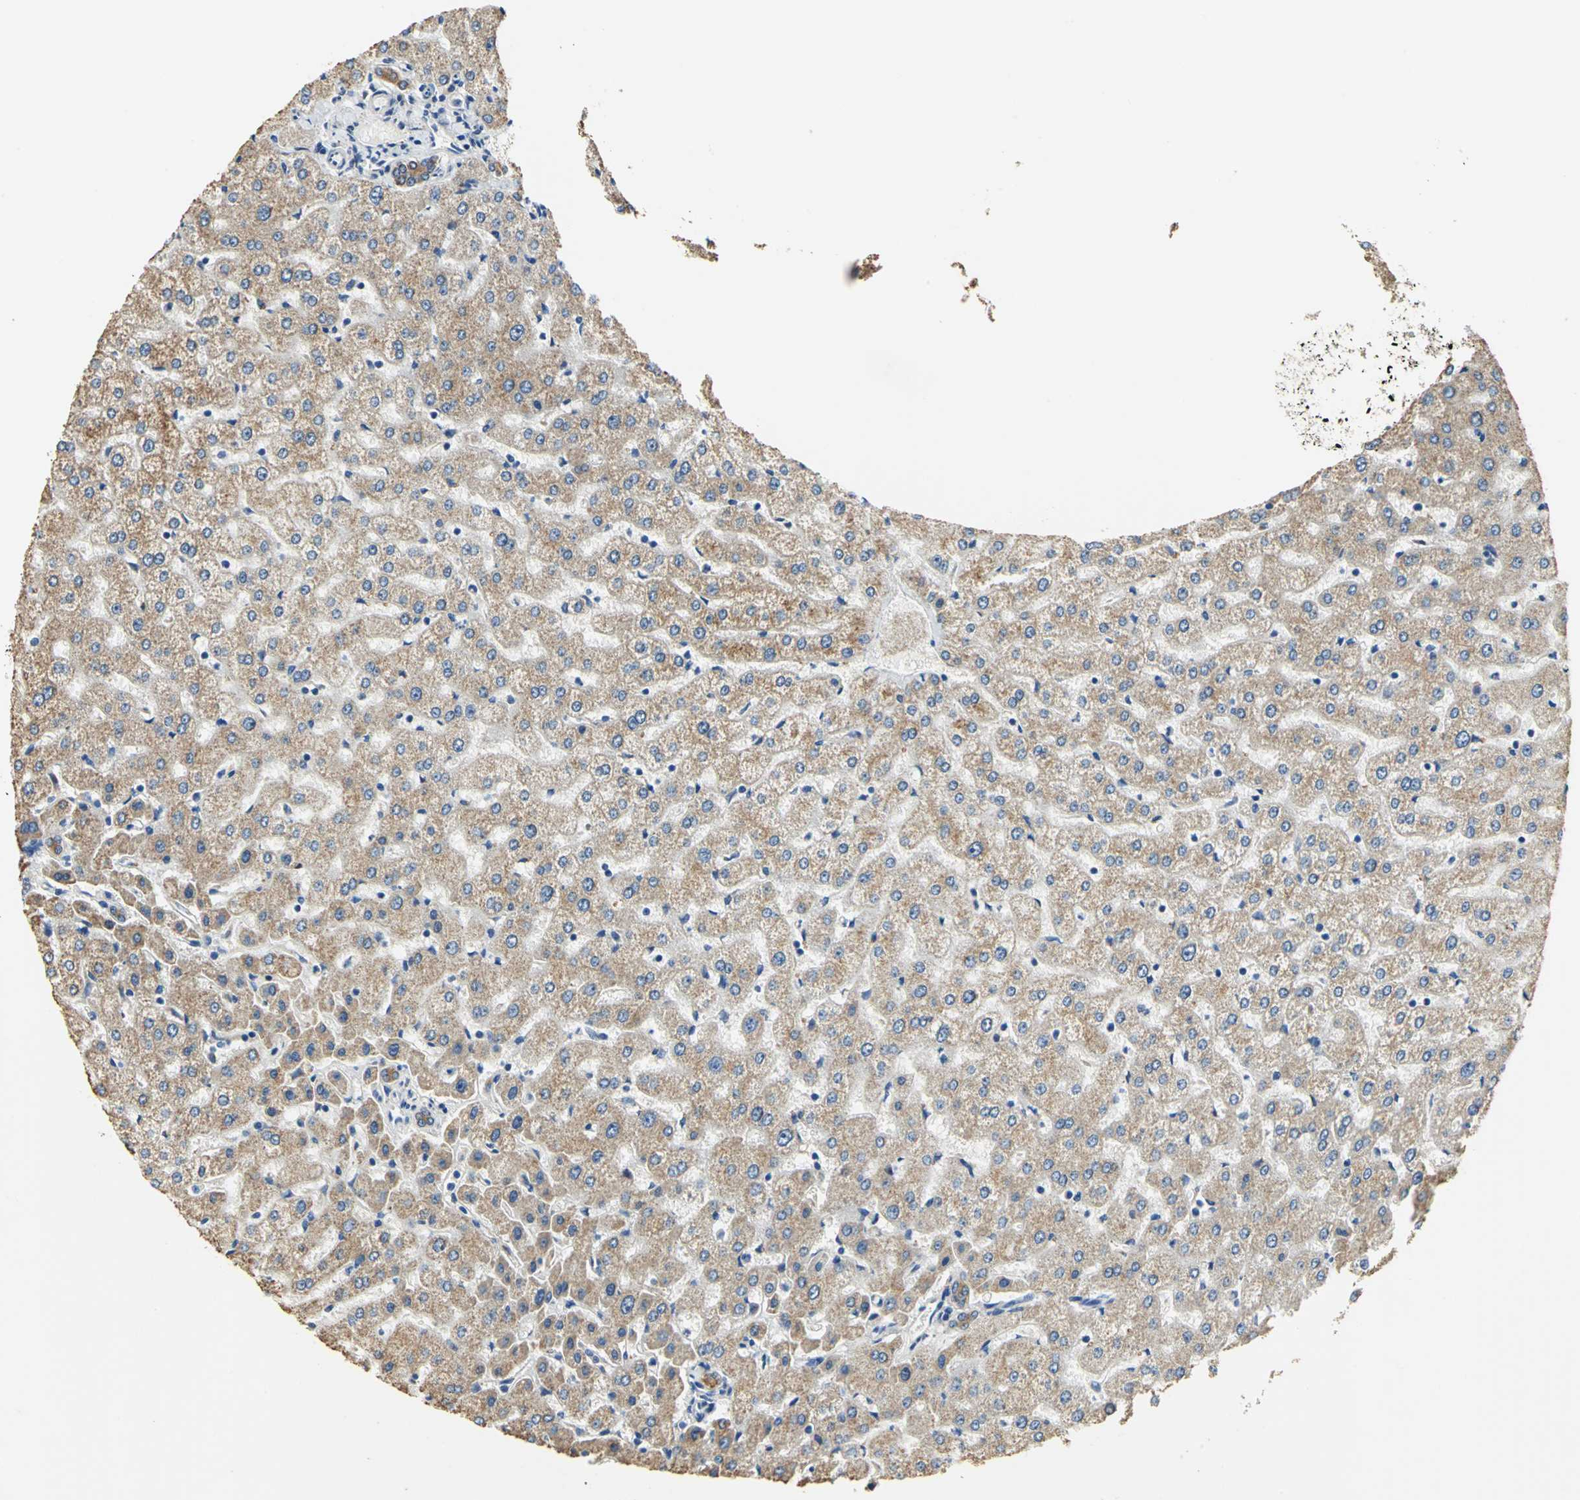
{"staining": {"intensity": "moderate", "quantity": ">75%", "location": "cytoplasmic/membranous"}, "tissue": "liver", "cell_type": "Cholangiocytes", "image_type": "normal", "snomed": [{"axis": "morphology", "description": "Normal tissue, NOS"}, {"axis": "morphology", "description": "Fibrosis, NOS"}, {"axis": "topography", "description": "Liver"}], "caption": "Immunohistochemical staining of normal liver shows medium levels of moderate cytoplasmic/membranous expression in approximately >75% of cholangiocytes.", "gene": "RASD2", "patient": {"sex": "female", "age": 29}}